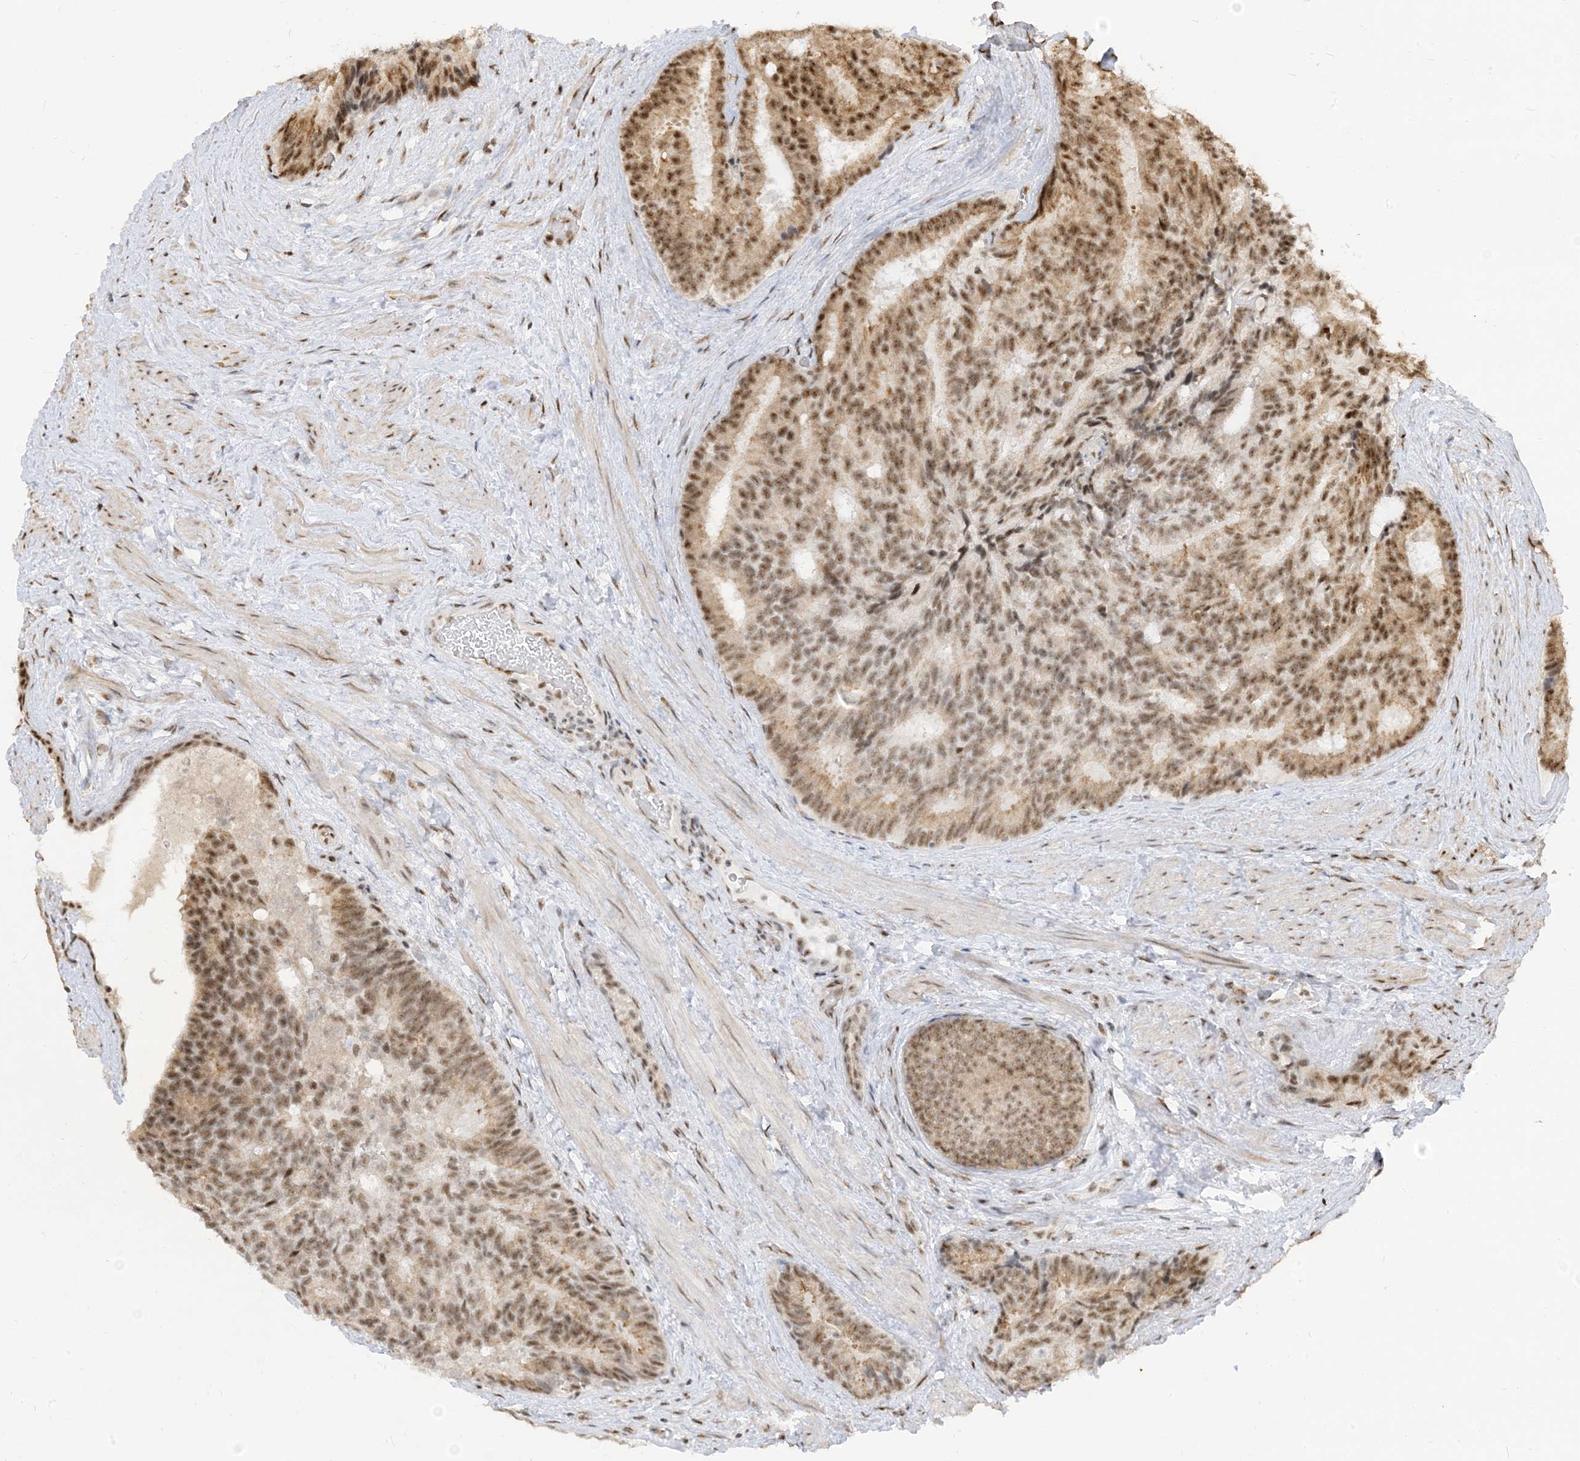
{"staining": {"intensity": "moderate", "quantity": ">75%", "location": "nuclear"}, "tissue": "prostate cancer", "cell_type": "Tumor cells", "image_type": "cancer", "snomed": [{"axis": "morphology", "description": "Adenocarcinoma, Low grade"}, {"axis": "topography", "description": "Prostate"}], "caption": "Immunohistochemical staining of human prostate adenocarcinoma (low-grade) exhibits medium levels of moderate nuclear protein expression in about >75% of tumor cells. (IHC, brightfield microscopy, high magnification).", "gene": "ARGLU1", "patient": {"sex": "male", "age": 71}}